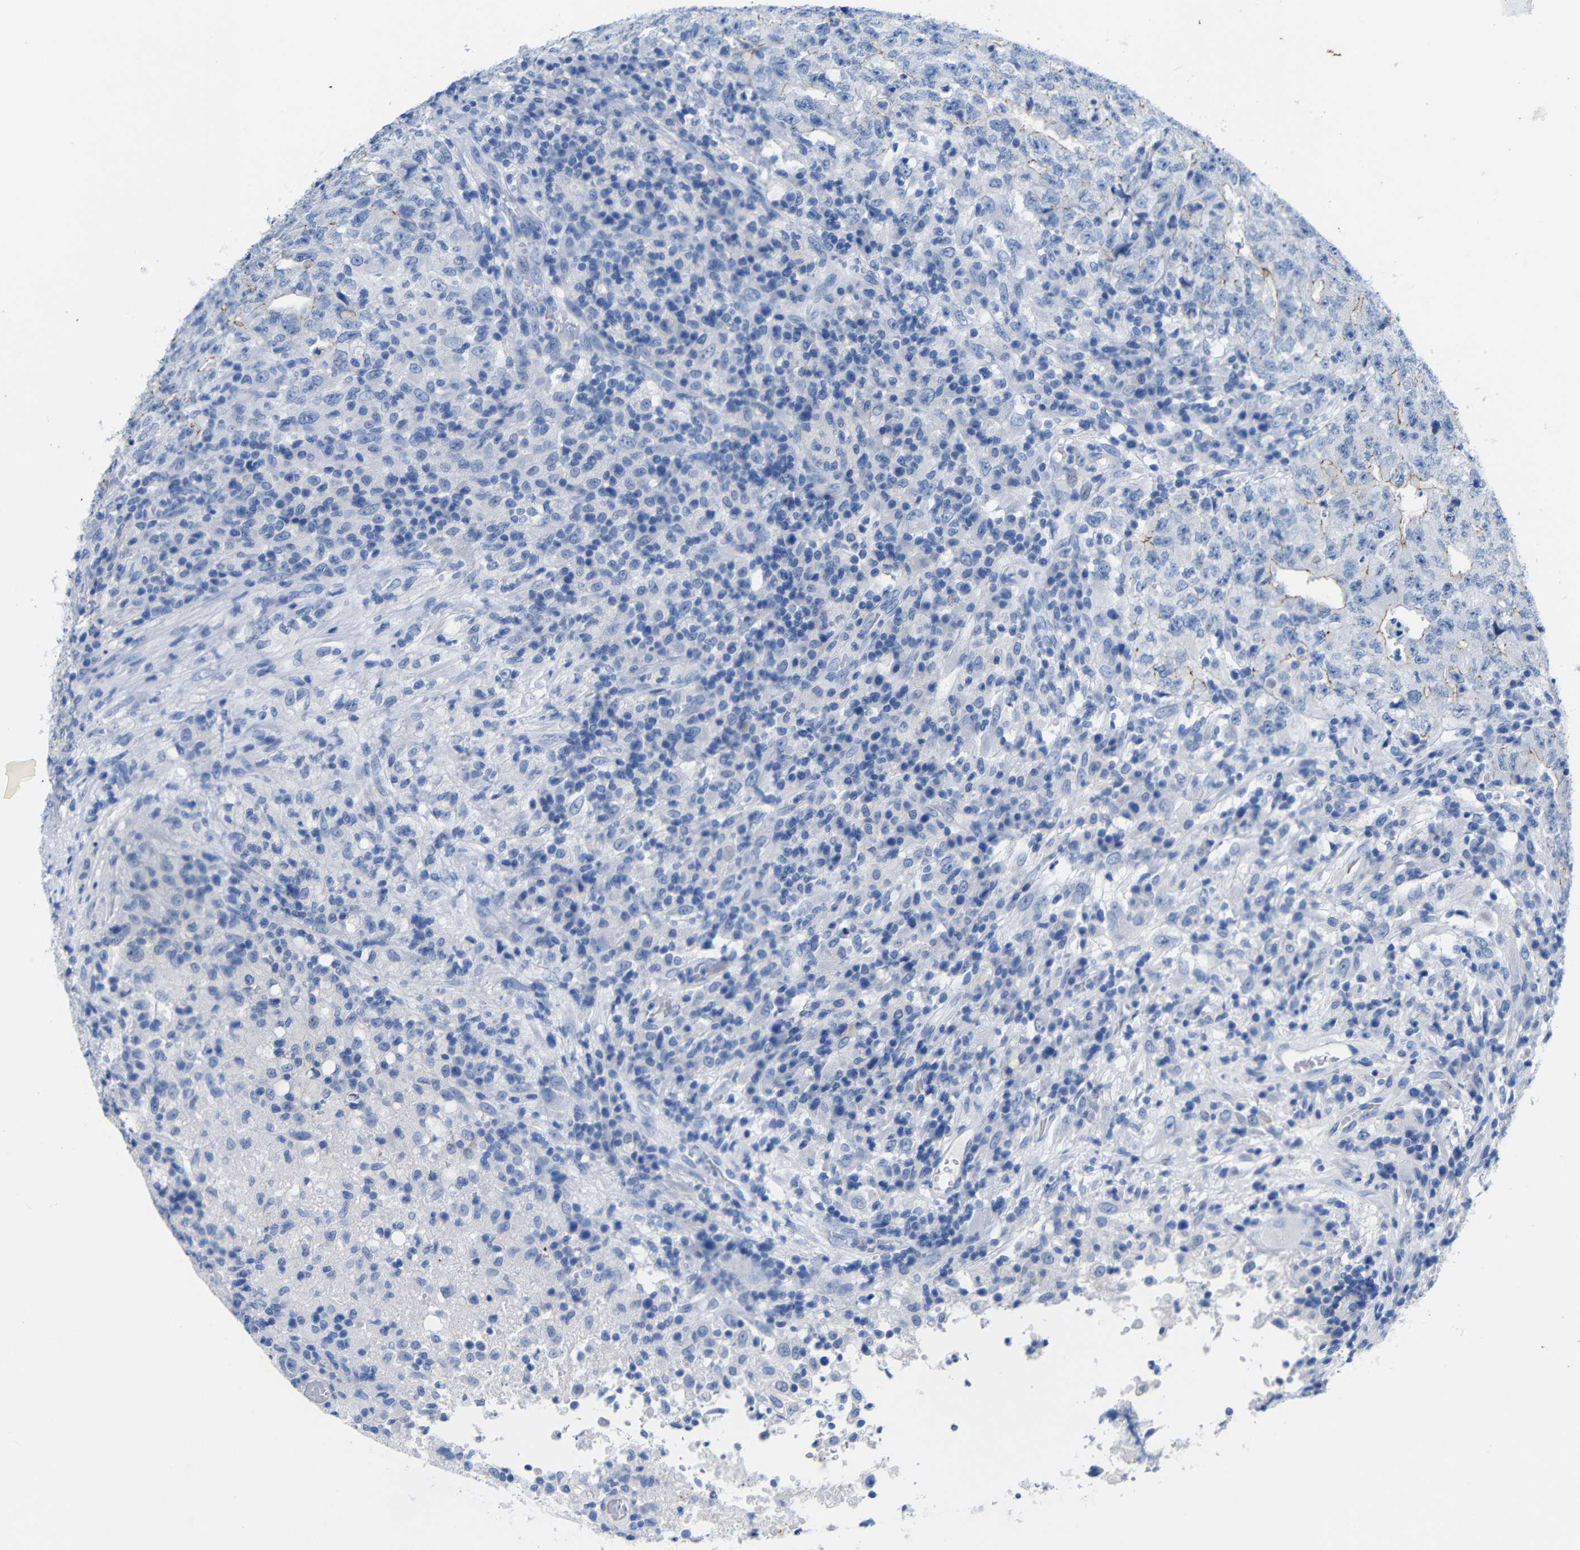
{"staining": {"intensity": "weak", "quantity": "25%-75%", "location": "cytoplasmic/membranous"}, "tissue": "testis cancer", "cell_type": "Tumor cells", "image_type": "cancer", "snomed": [{"axis": "morphology", "description": "Necrosis, NOS"}, {"axis": "morphology", "description": "Carcinoma, Embryonal, NOS"}, {"axis": "topography", "description": "Testis"}], "caption": "Human testis cancer stained for a protein (brown) reveals weak cytoplasmic/membranous positive expression in about 25%-75% of tumor cells.", "gene": "CGNL1", "patient": {"sex": "male", "age": 19}}